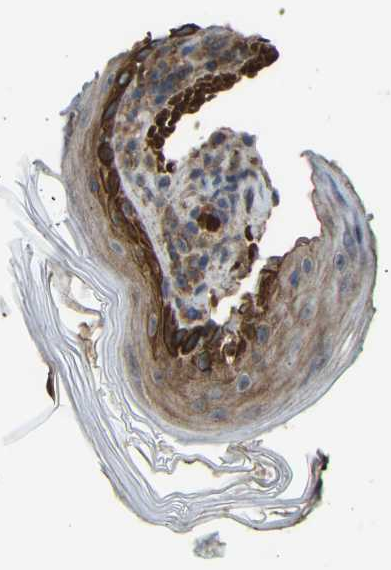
{"staining": {"intensity": "moderate", "quantity": ">75%", "location": "cytoplasmic/membranous"}, "tissue": "skin cancer", "cell_type": "Tumor cells", "image_type": "cancer", "snomed": [{"axis": "morphology", "description": "Basal cell carcinoma"}, {"axis": "topography", "description": "Skin"}], "caption": "This image displays IHC staining of skin basal cell carcinoma, with medium moderate cytoplasmic/membranous staining in about >75% of tumor cells.", "gene": "ZNF71", "patient": {"sex": "male", "age": 61}}